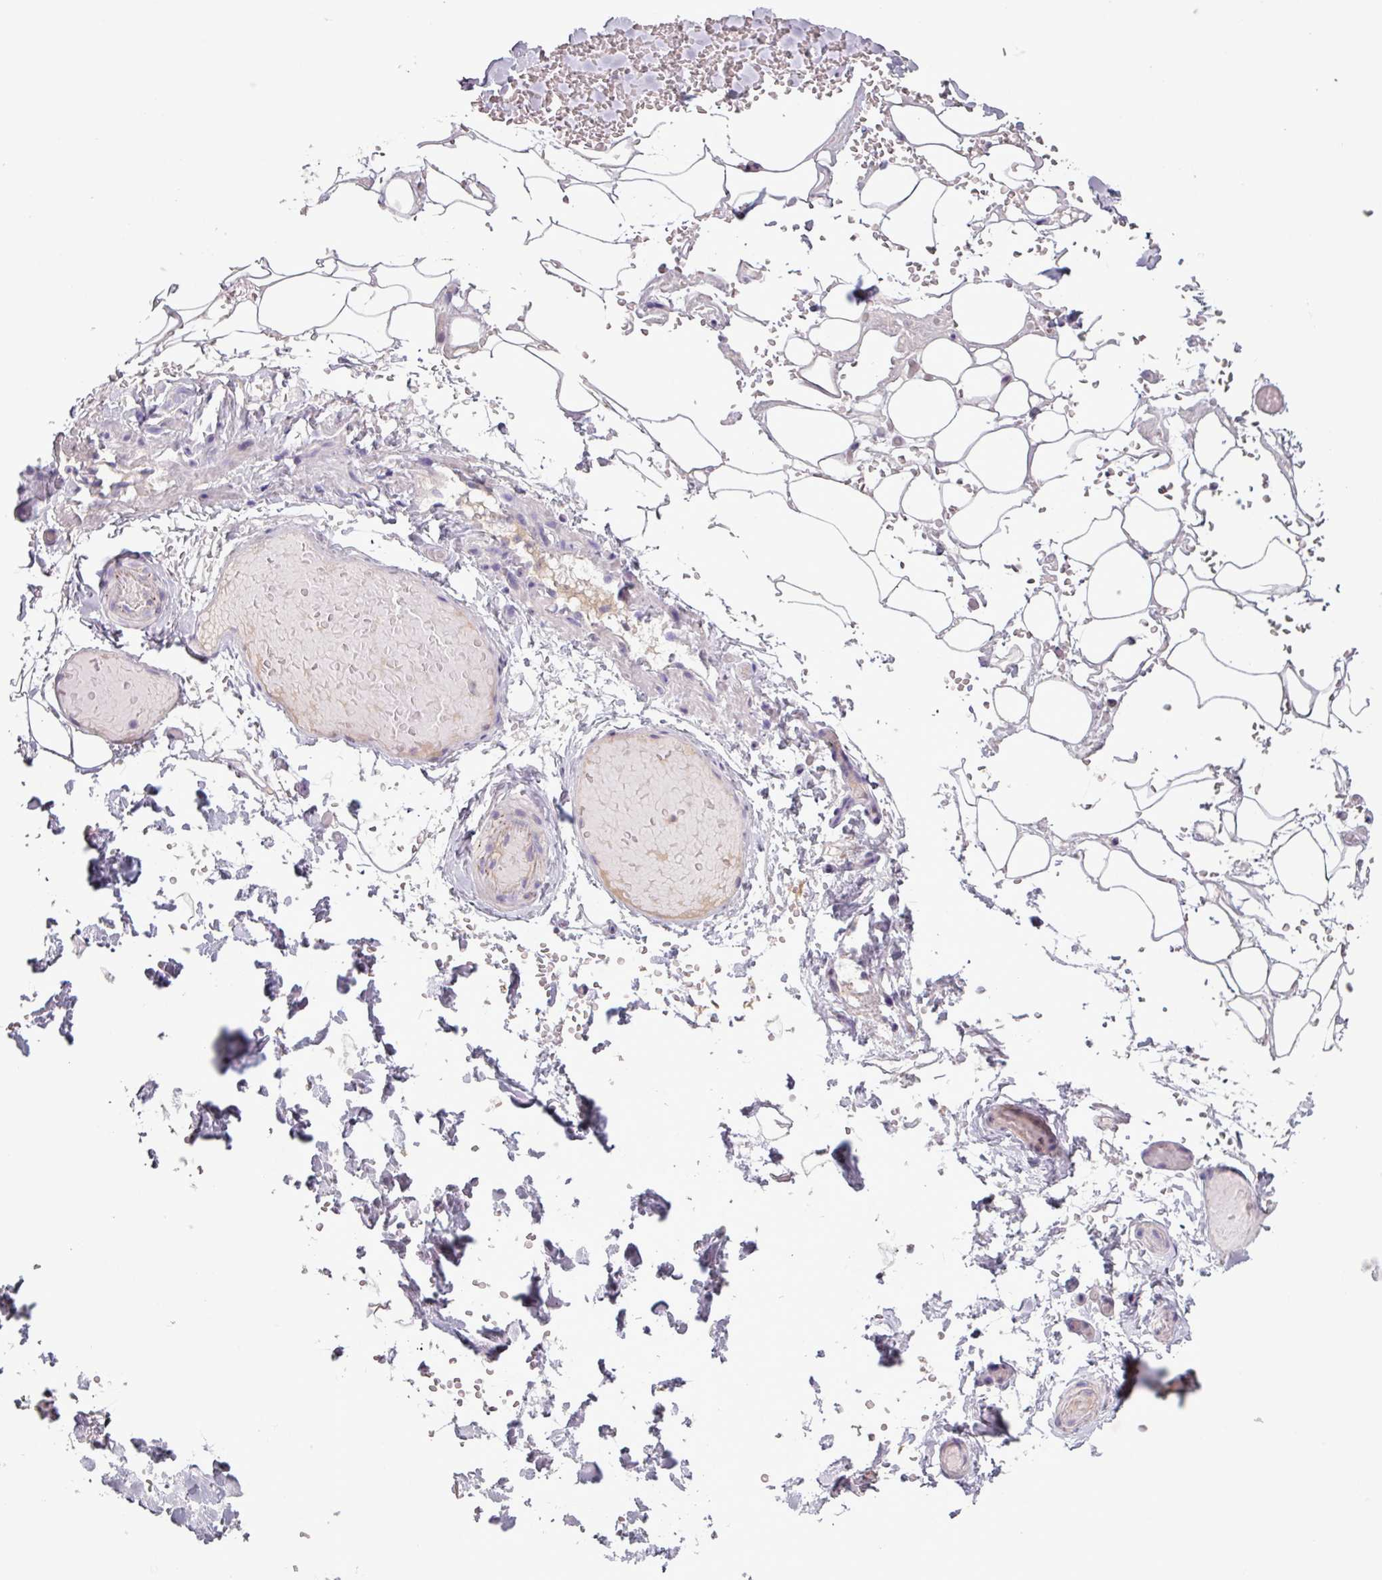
{"staining": {"intensity": "negative", "quantity": "none", "location": "none"}, "tissue": "adipose tissue", "cell_type": "Adipocytes", "image_type": "normal", "snomed": [{"axis": "morphology", "description": "Normal tissue, NOS"}, {"axis": "topography", "description": "Salivary gland"}, {"axis": "topography", "description": "Peripheral nerve tissue"}], "caption": "Micrograph shows no protein staining in adipocytes of benign adipose tissue.", "gene": "C4A", "patient": {"sex": "male", "age": 38}}